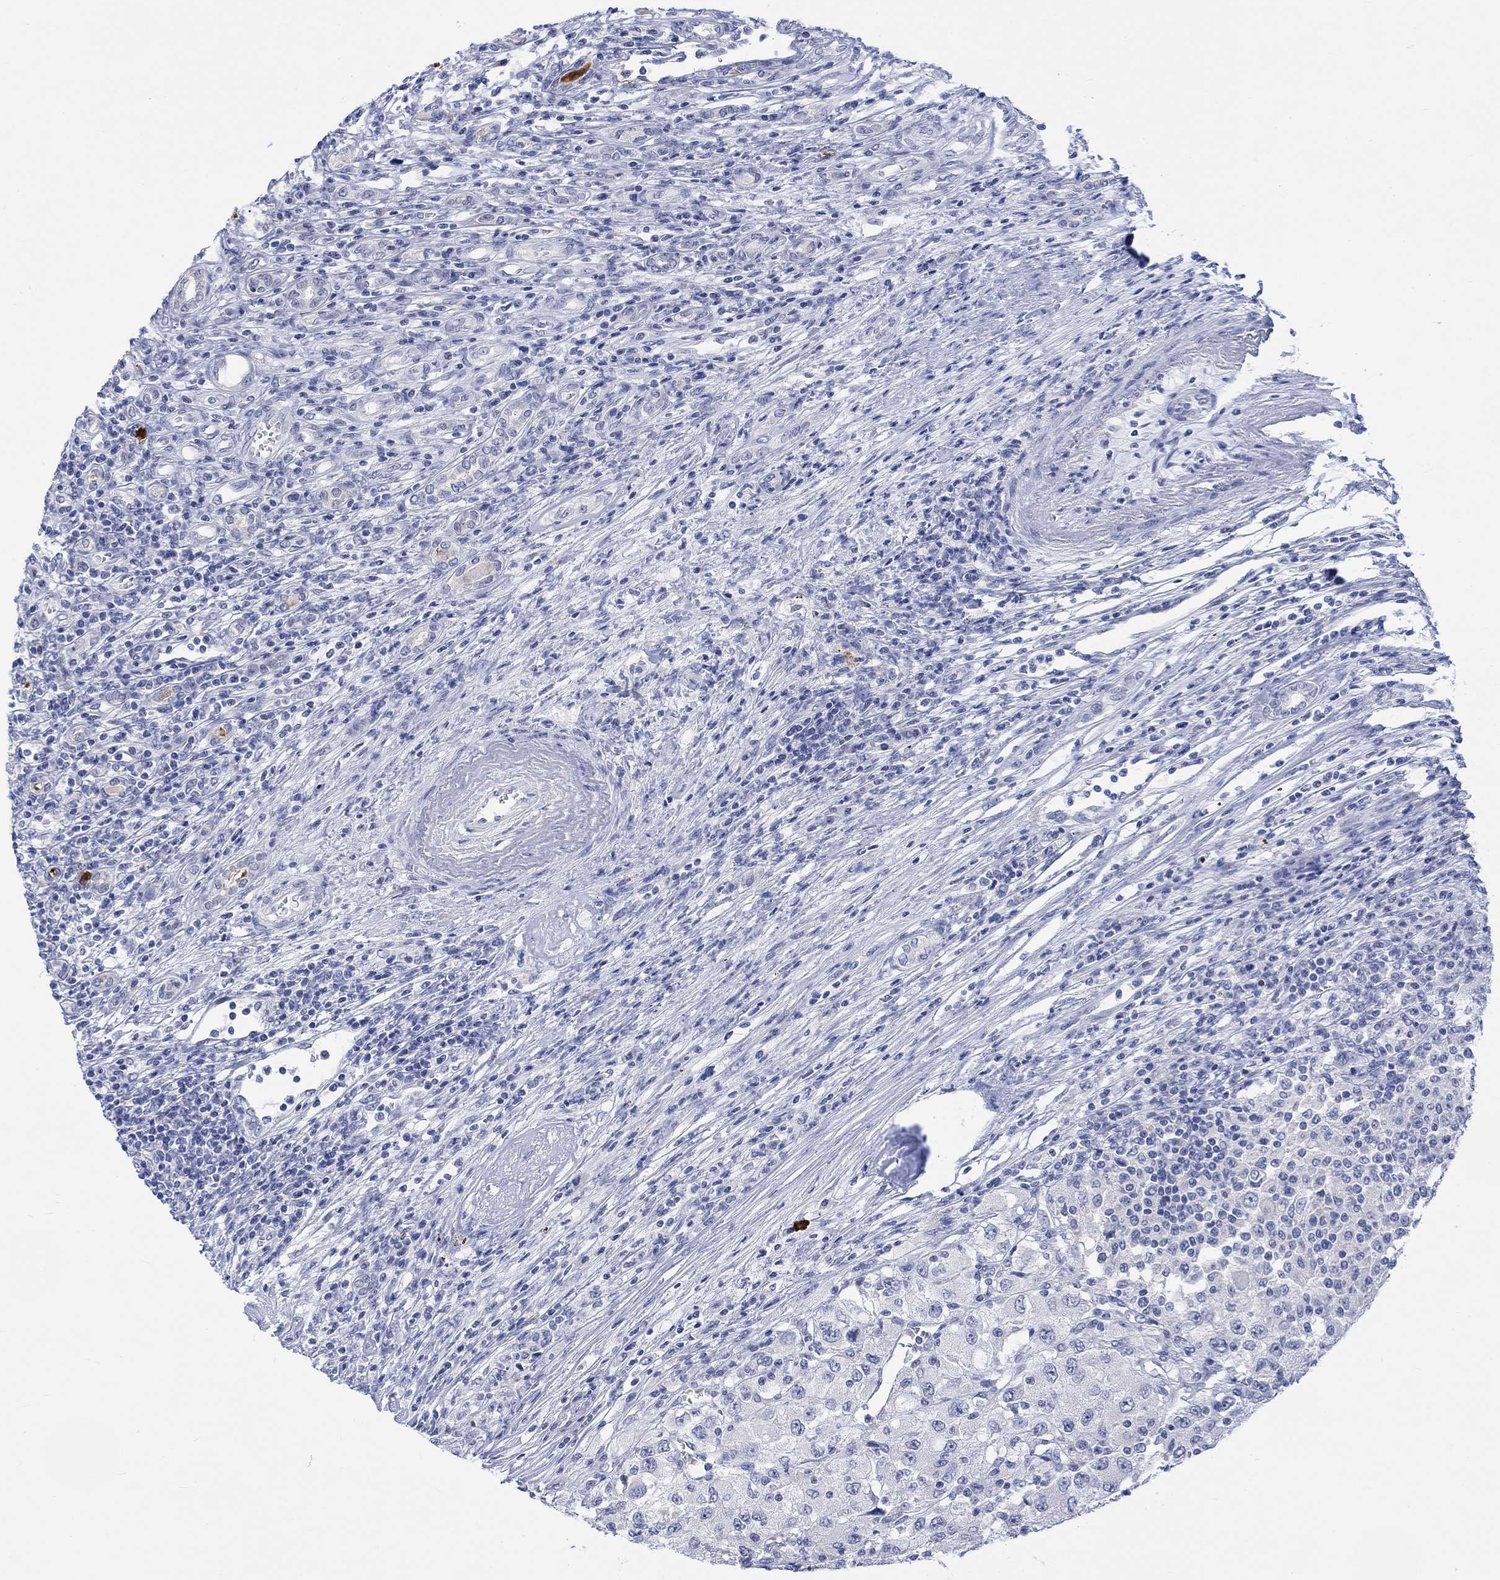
{"staining": {"intensity": "negative", "quantity": "none", "location": "none"}, "tissue": "renal cancer", "cell_type": "Tumor cells", "image_type": "cancer", "snomed": [{"axis": "morphology", "description": "Adenocarcinoma, NOS"}, {"axis": "topography", "description": "Kidney"}], "caption": "This micrograph is of renal adenocarcinoma stained with immunohistochemistry (IHC) to label a protein in brown with the nuclei are counter-stained blue. There is no positivity in tumor cells.", "gene": "DCX", "patient": {"sex": "female", "age": 67}}